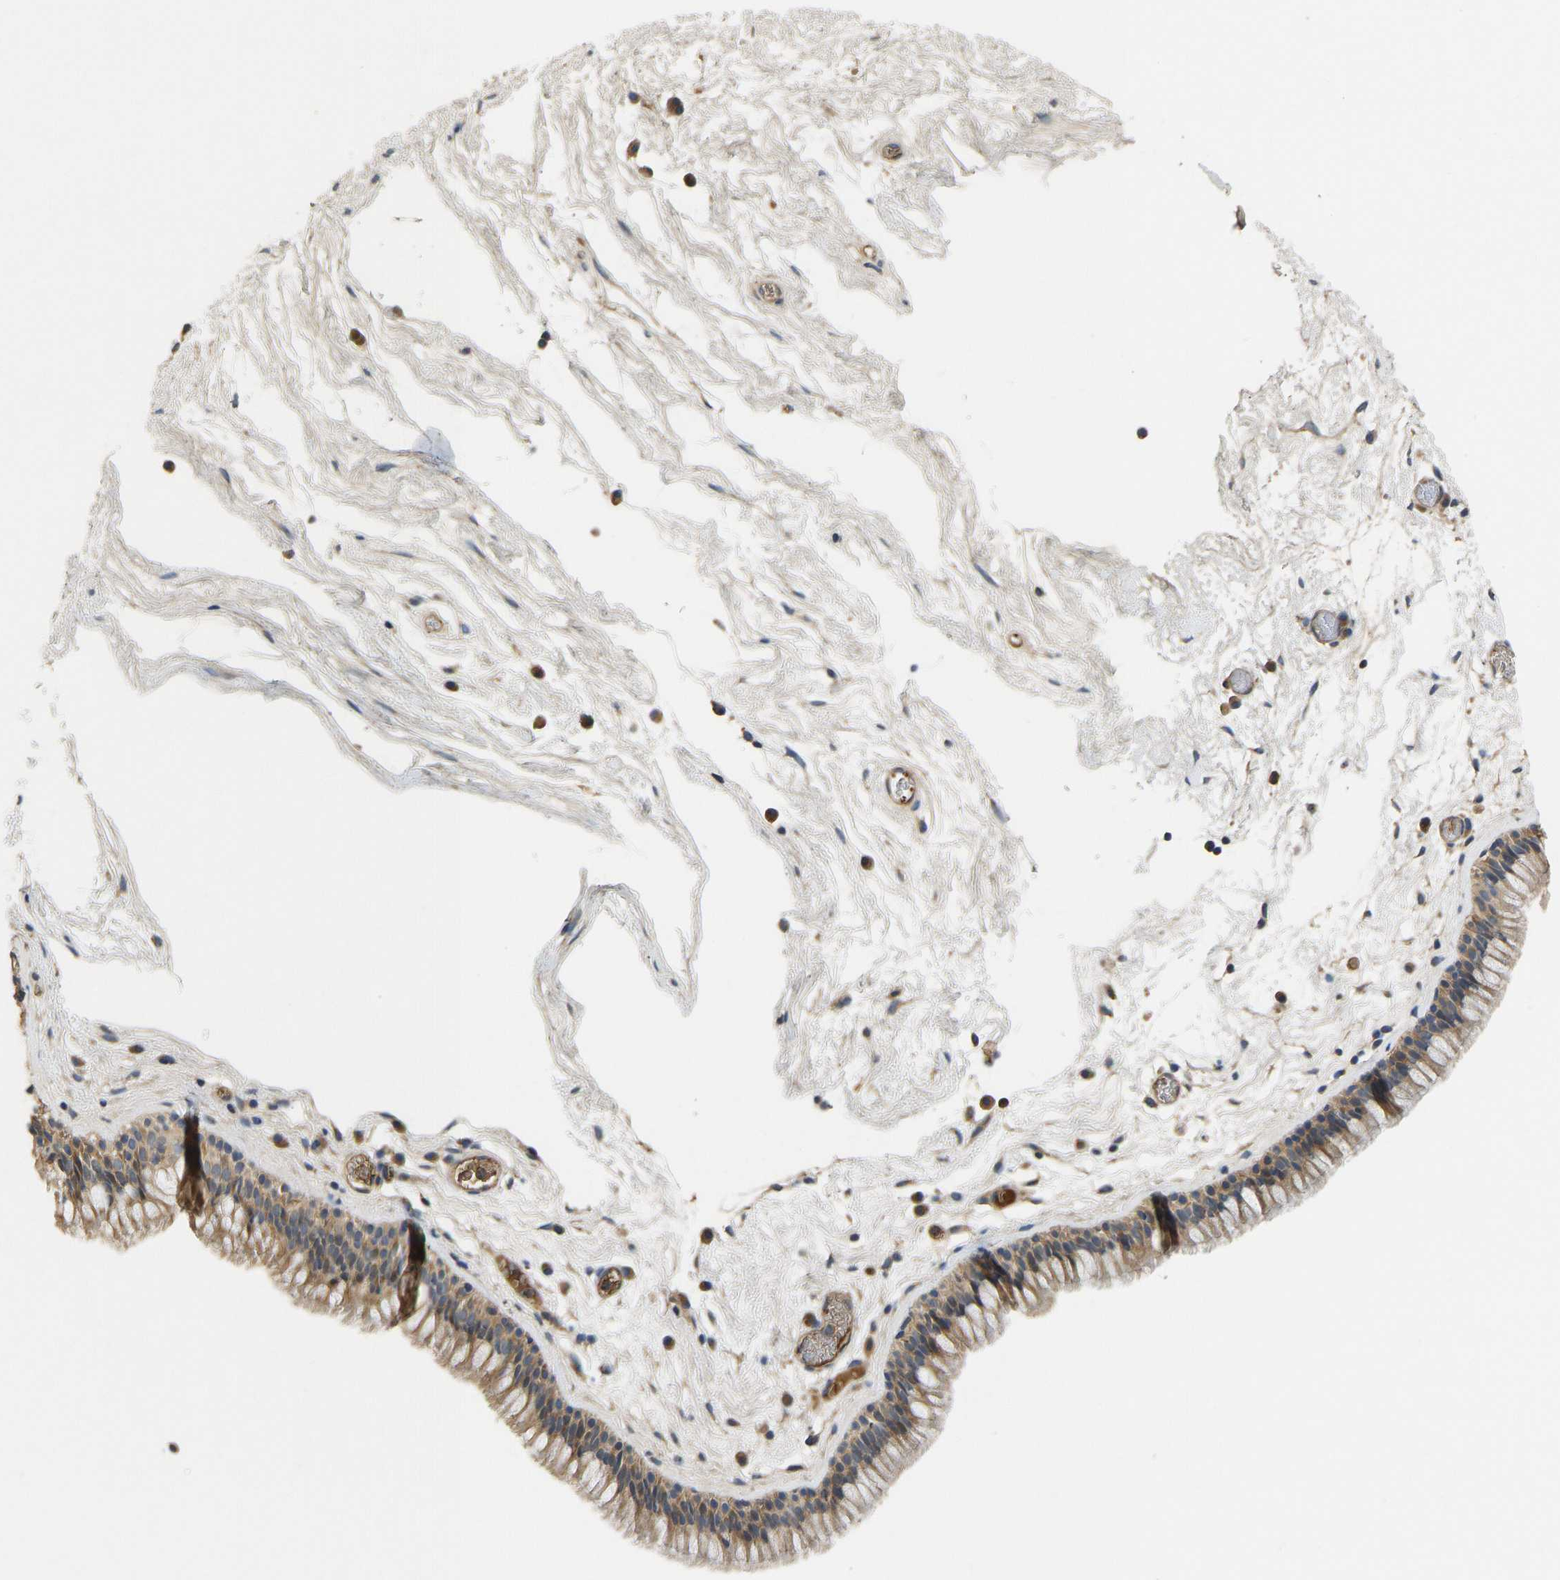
{"staining": {"intensity": "weak", "quantity": ">75%", "location": "cytoplasmic/membranous"}, "tissue": "nasopharynx", "cell_type": "Respiratory epithelial cells", "image_type": "normal", "snomed": [{"axis": "morphology", "description": "Normal tissue, NOS"}, {"axis": "morphology", "description": "Inflammation, NOS"}, {"axis": "topography", "description": "Nasopharynx"}], "caption": "Immunohistochemistry (IHC) histopathology image of benign human nasopharynx stained for a protein (brown), which demonstrates low levels of weak cytoplasmic/membranous positivity in about >75% of respiratory epithelial cells.", "gene": "VCPKMT", "patient": {"sex": "male", "age": 48}}